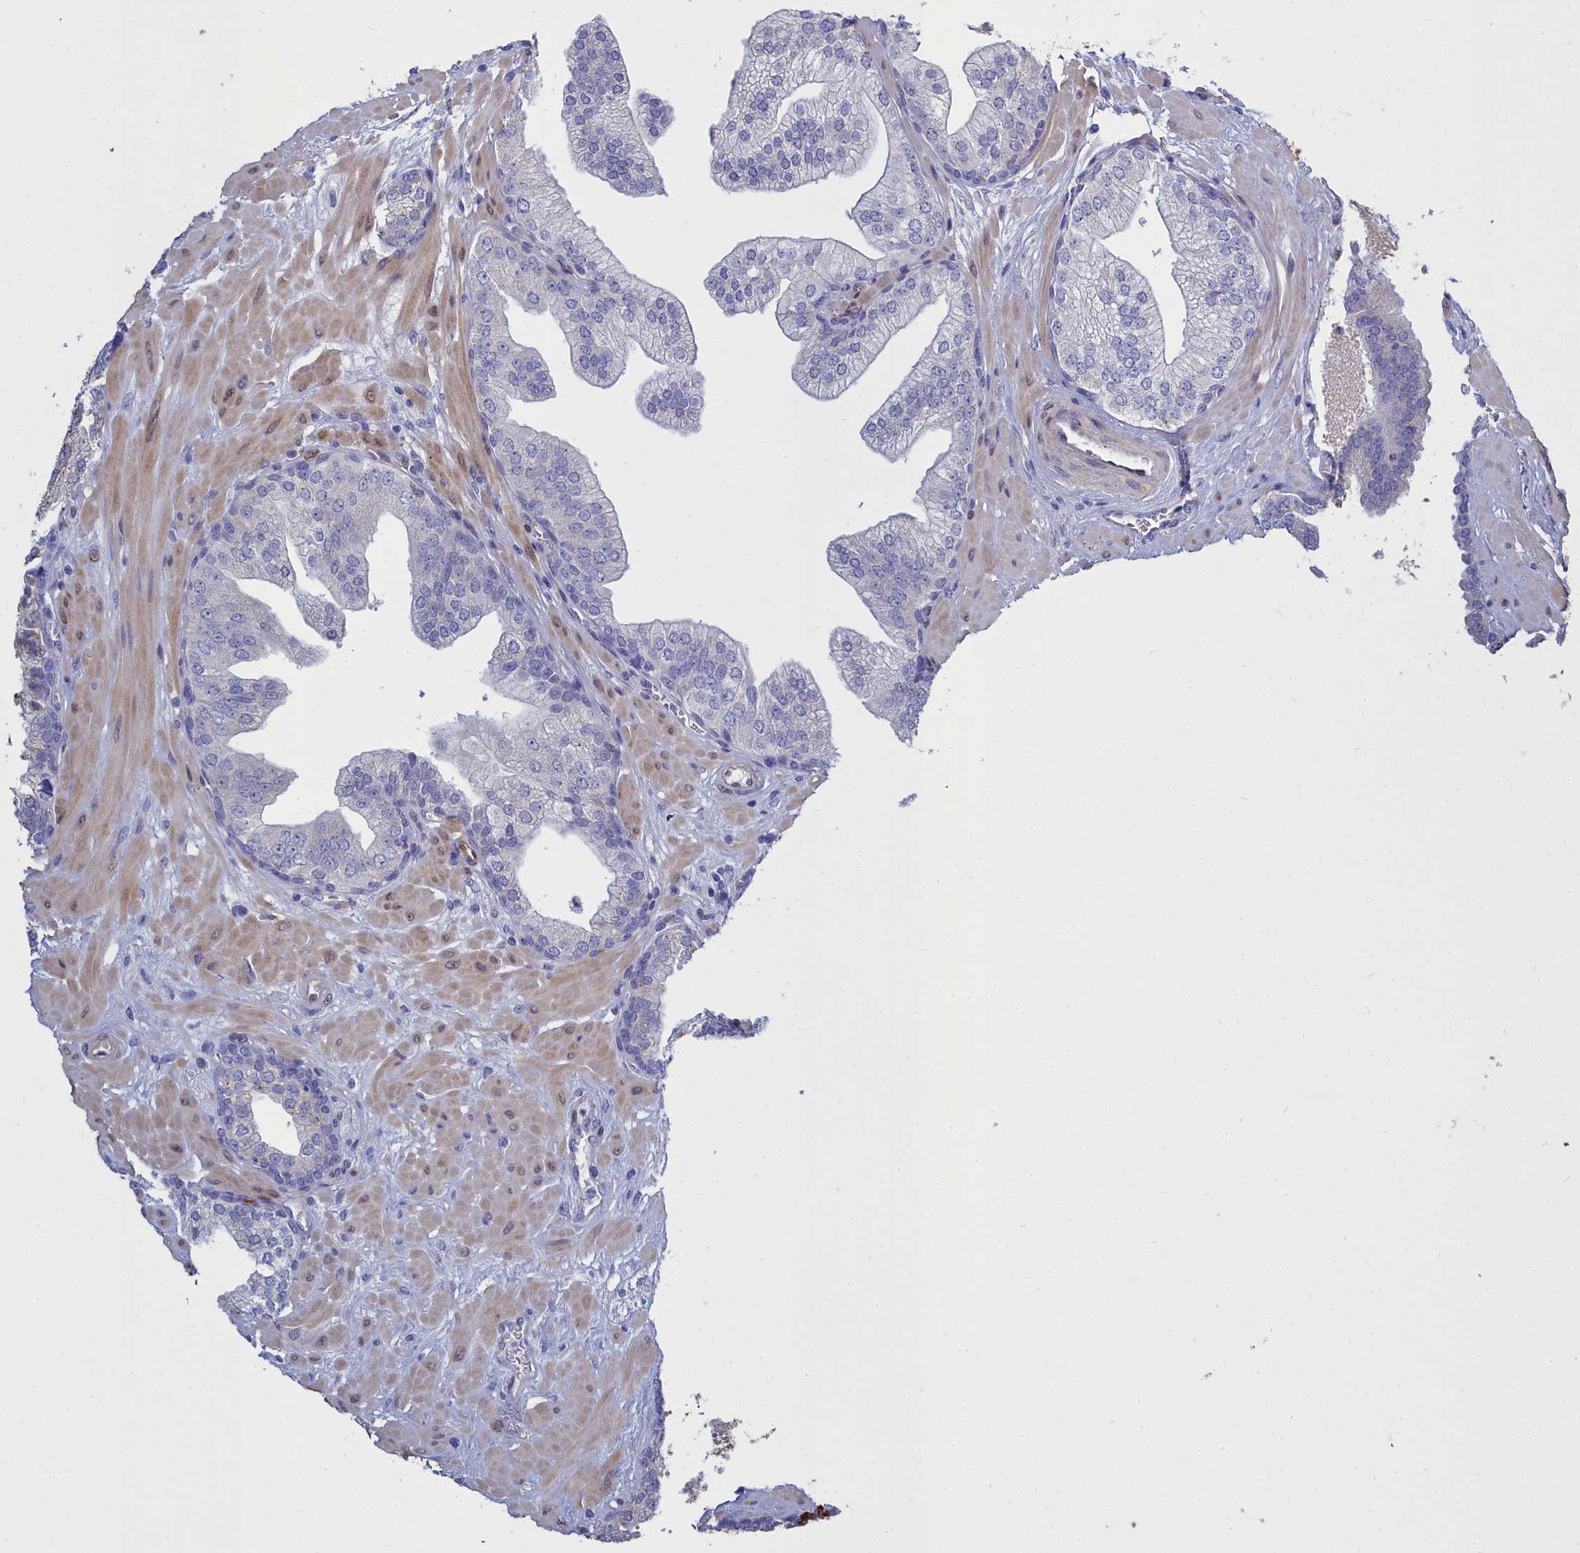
{"staining": {"intensity": "negative", "quantity": "none", "location": "none"}, "tissue": "prostate", "cell_type": "Glandular cells", "image_type": "normal", "snomed": [{"axis": "morphology", "description": "Normal tissue, NOS"}, {"axis": "topography", "description": "Prostate"}], "caption": "Immunohistochemistry (IHC) micrograph of benign human prostate stained for a protein (brown), which demonstrates no expression in glandular cells.", "gene": "PPP1R14A", "patient": {"sex": "male", "age": 60}}